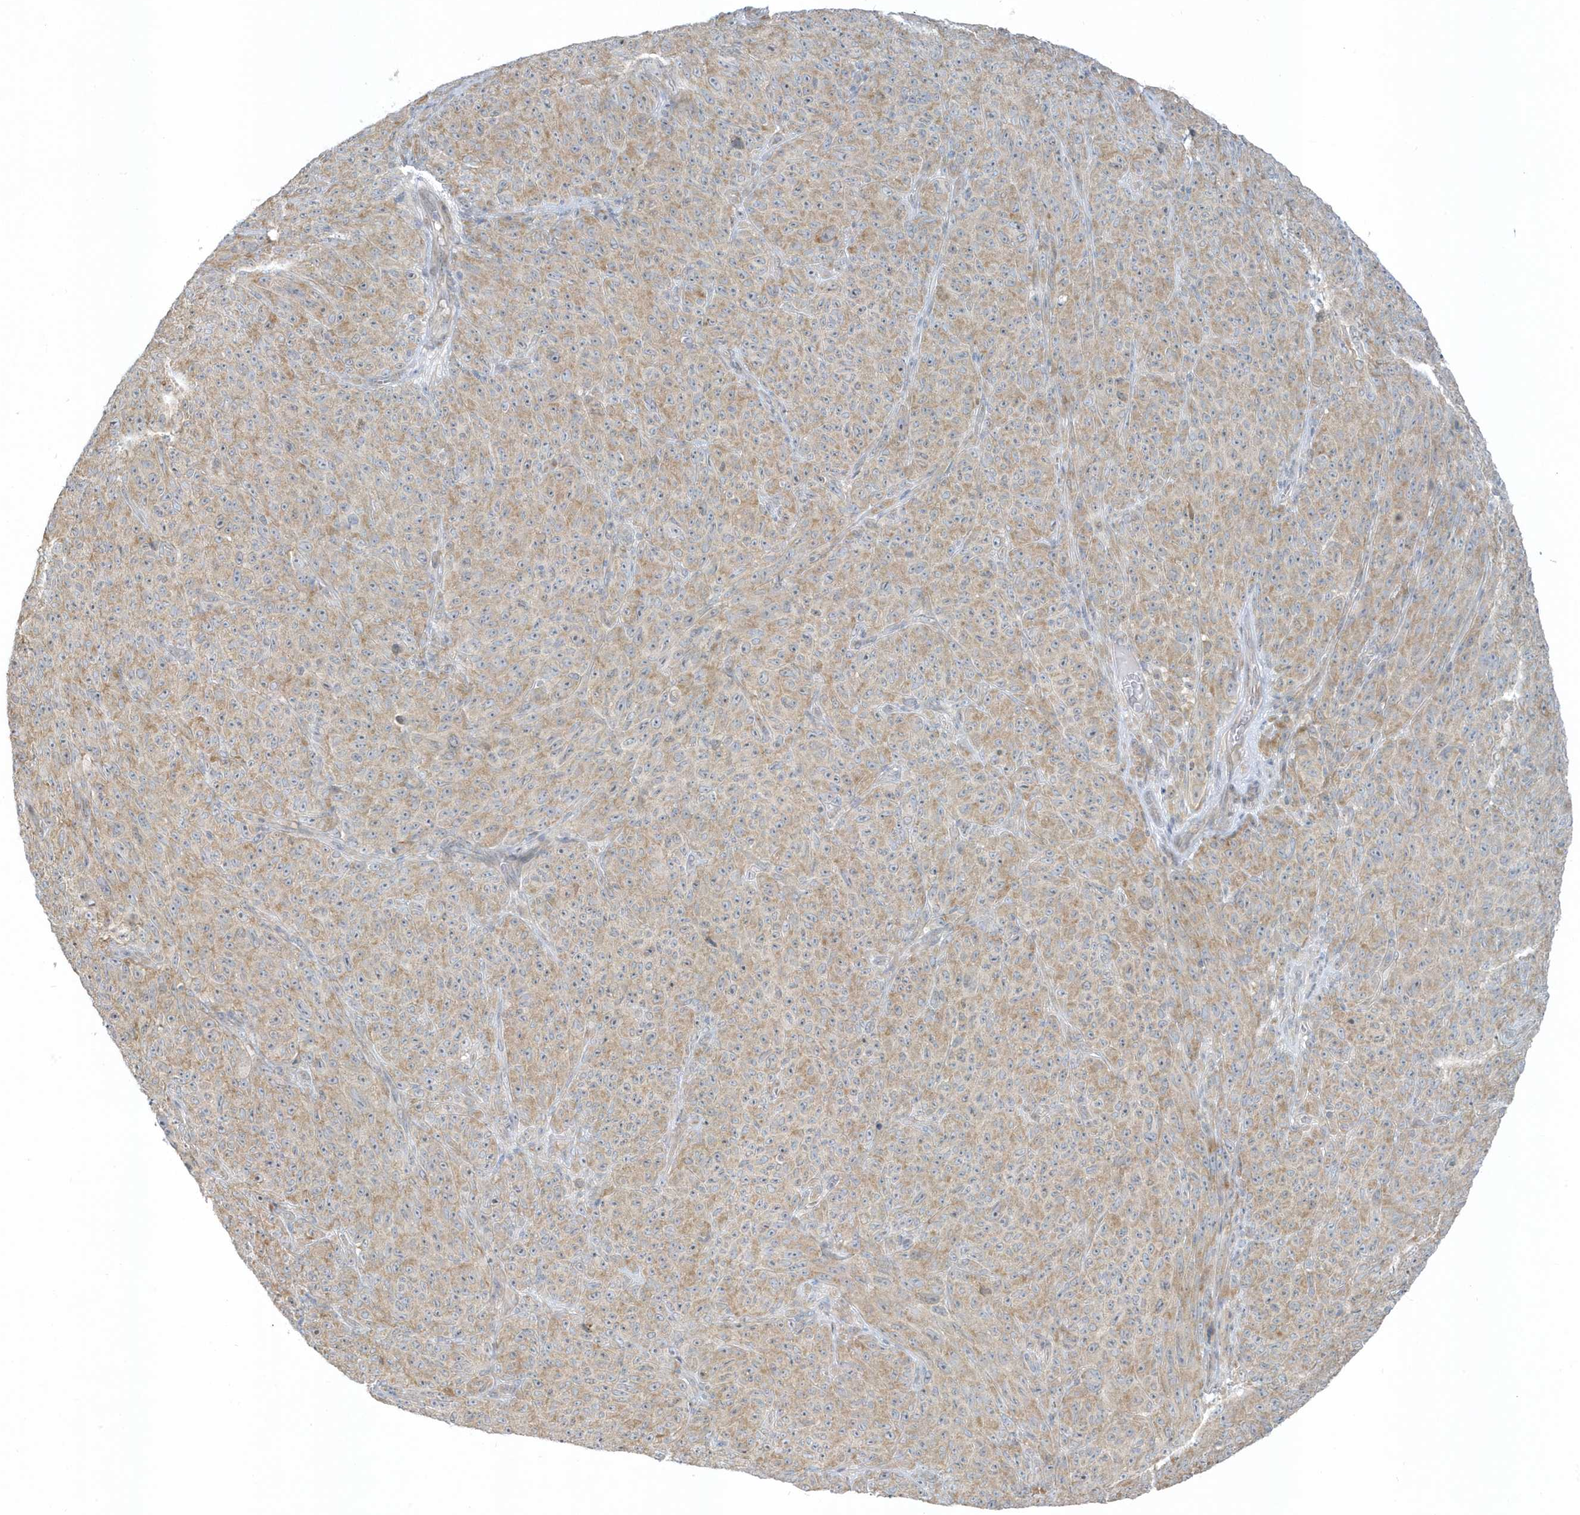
{"staining": {"intensity": "moderate", "quantity": ">75%", "location": "cytoplasmic/membranous"}, "tissue": "melanoma", "cell_type": "Tumor cells", "image_type": "cancer", "snomed": [{"axis": "morphology", "description": "Malignant melanoma, NOS"}, {"axis": "topography", "description": "Skin"}], "caption": "Immunohistochemistry of malignant melanoma exhibits medium levels of moderate cytoplasmic/membranous positivity in approximately >75% of tumor cells.", "gene": "SCN3A", "patient": {"sex": "female", "age": 82}}